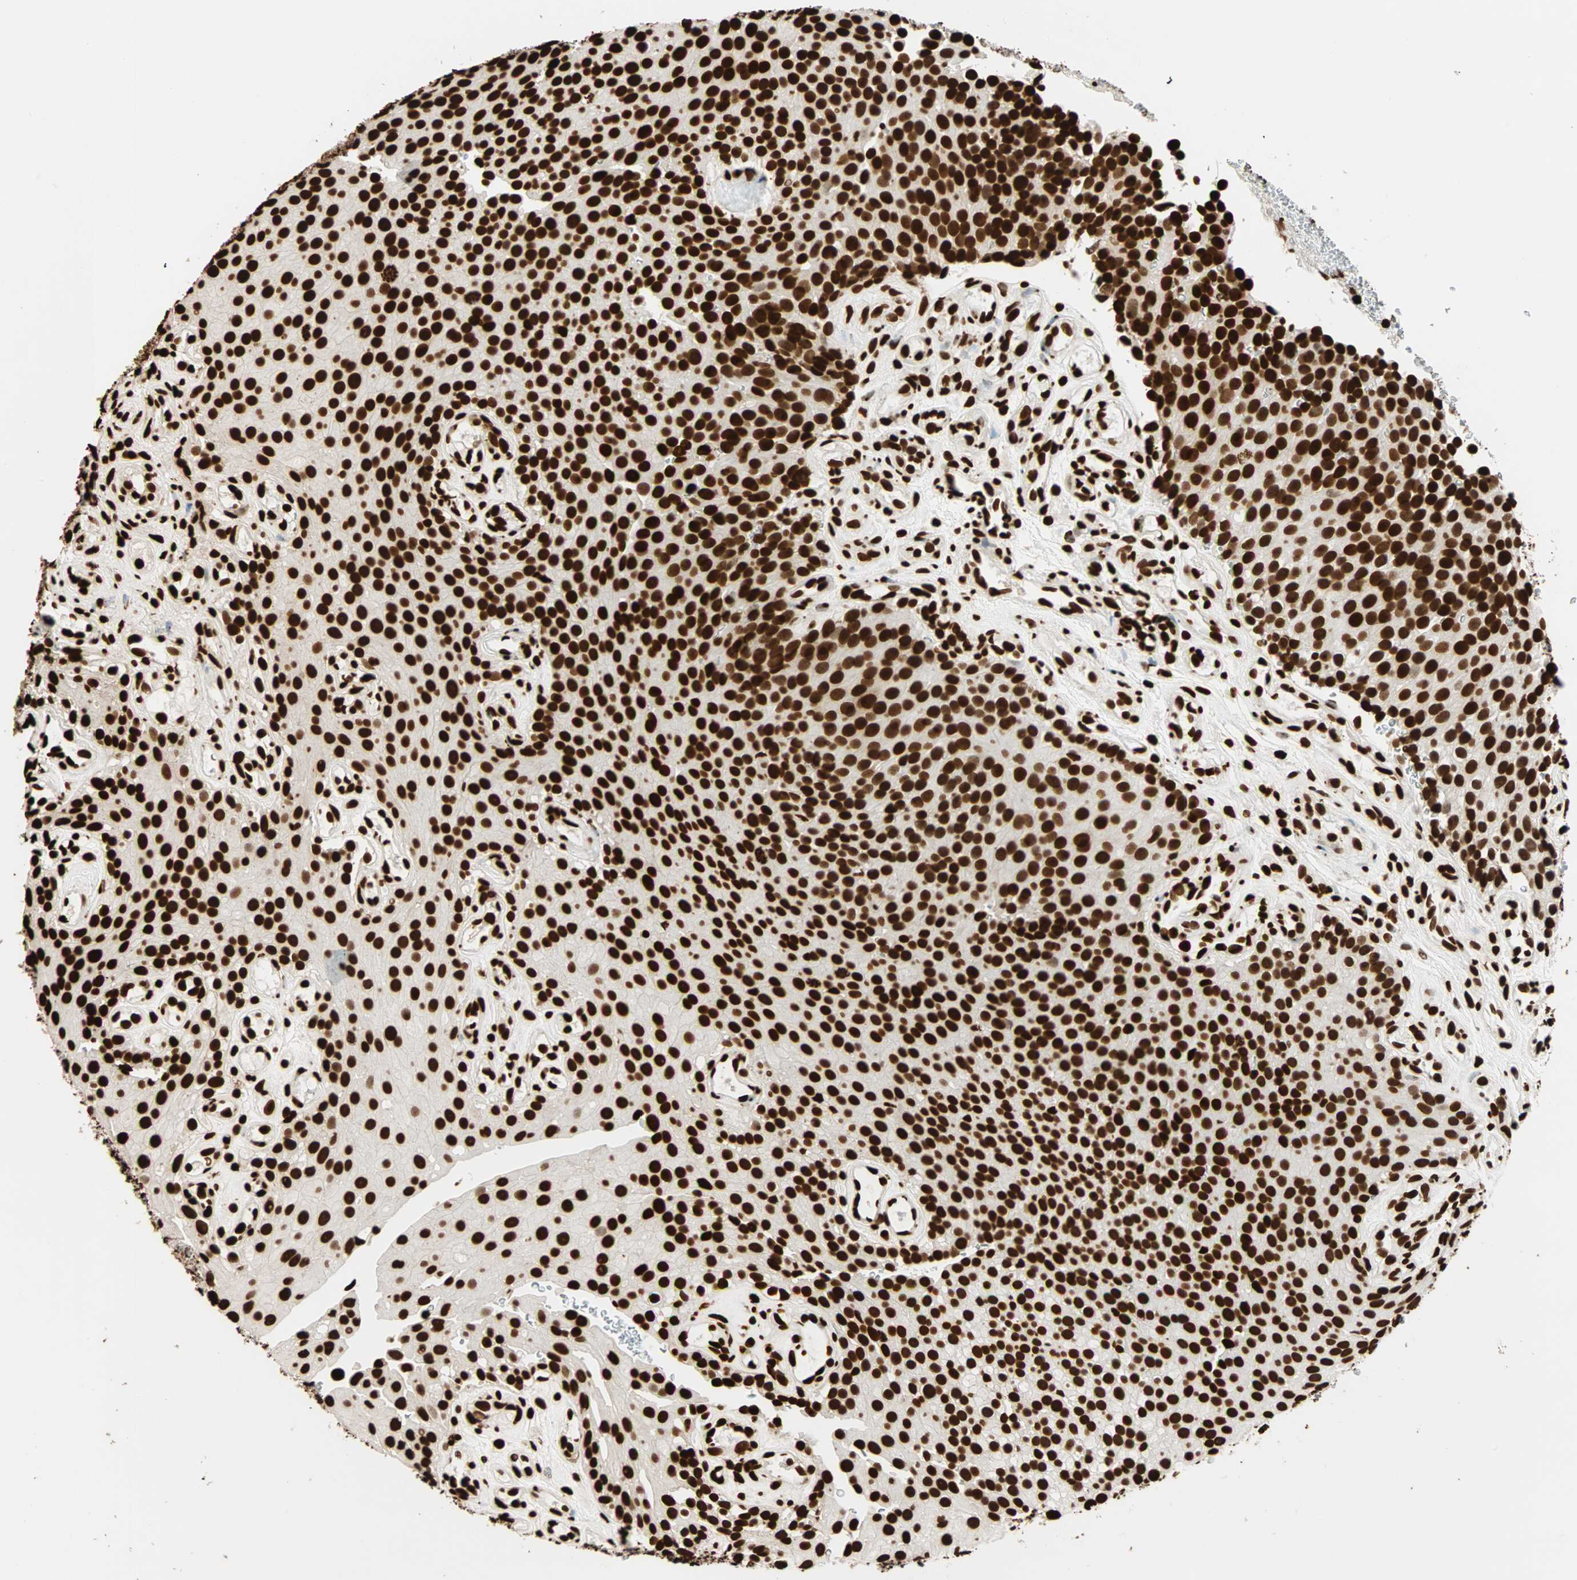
{"staining": {"intensity": "strong", "quantity": ">75%", "location": "nuclear"}, "tissue": "urothelial cancer", "cell_type": "Tumor cells", "image_type": "cancer", "snomed": [{"axis": "morphology", "description": "Urothelial carcinoma, Low grade"}, {"axis": "topography", "description": "Urinary bladder"}], "caption": "Protein staining by IHC shows strong nuclear expression in approximately >75% of tumor cells in urothelial carcinoma (low-grade). Nuclei are stained in blue.", "gene": "GLI2", "patient": {"sex": "male", "age": 78}}